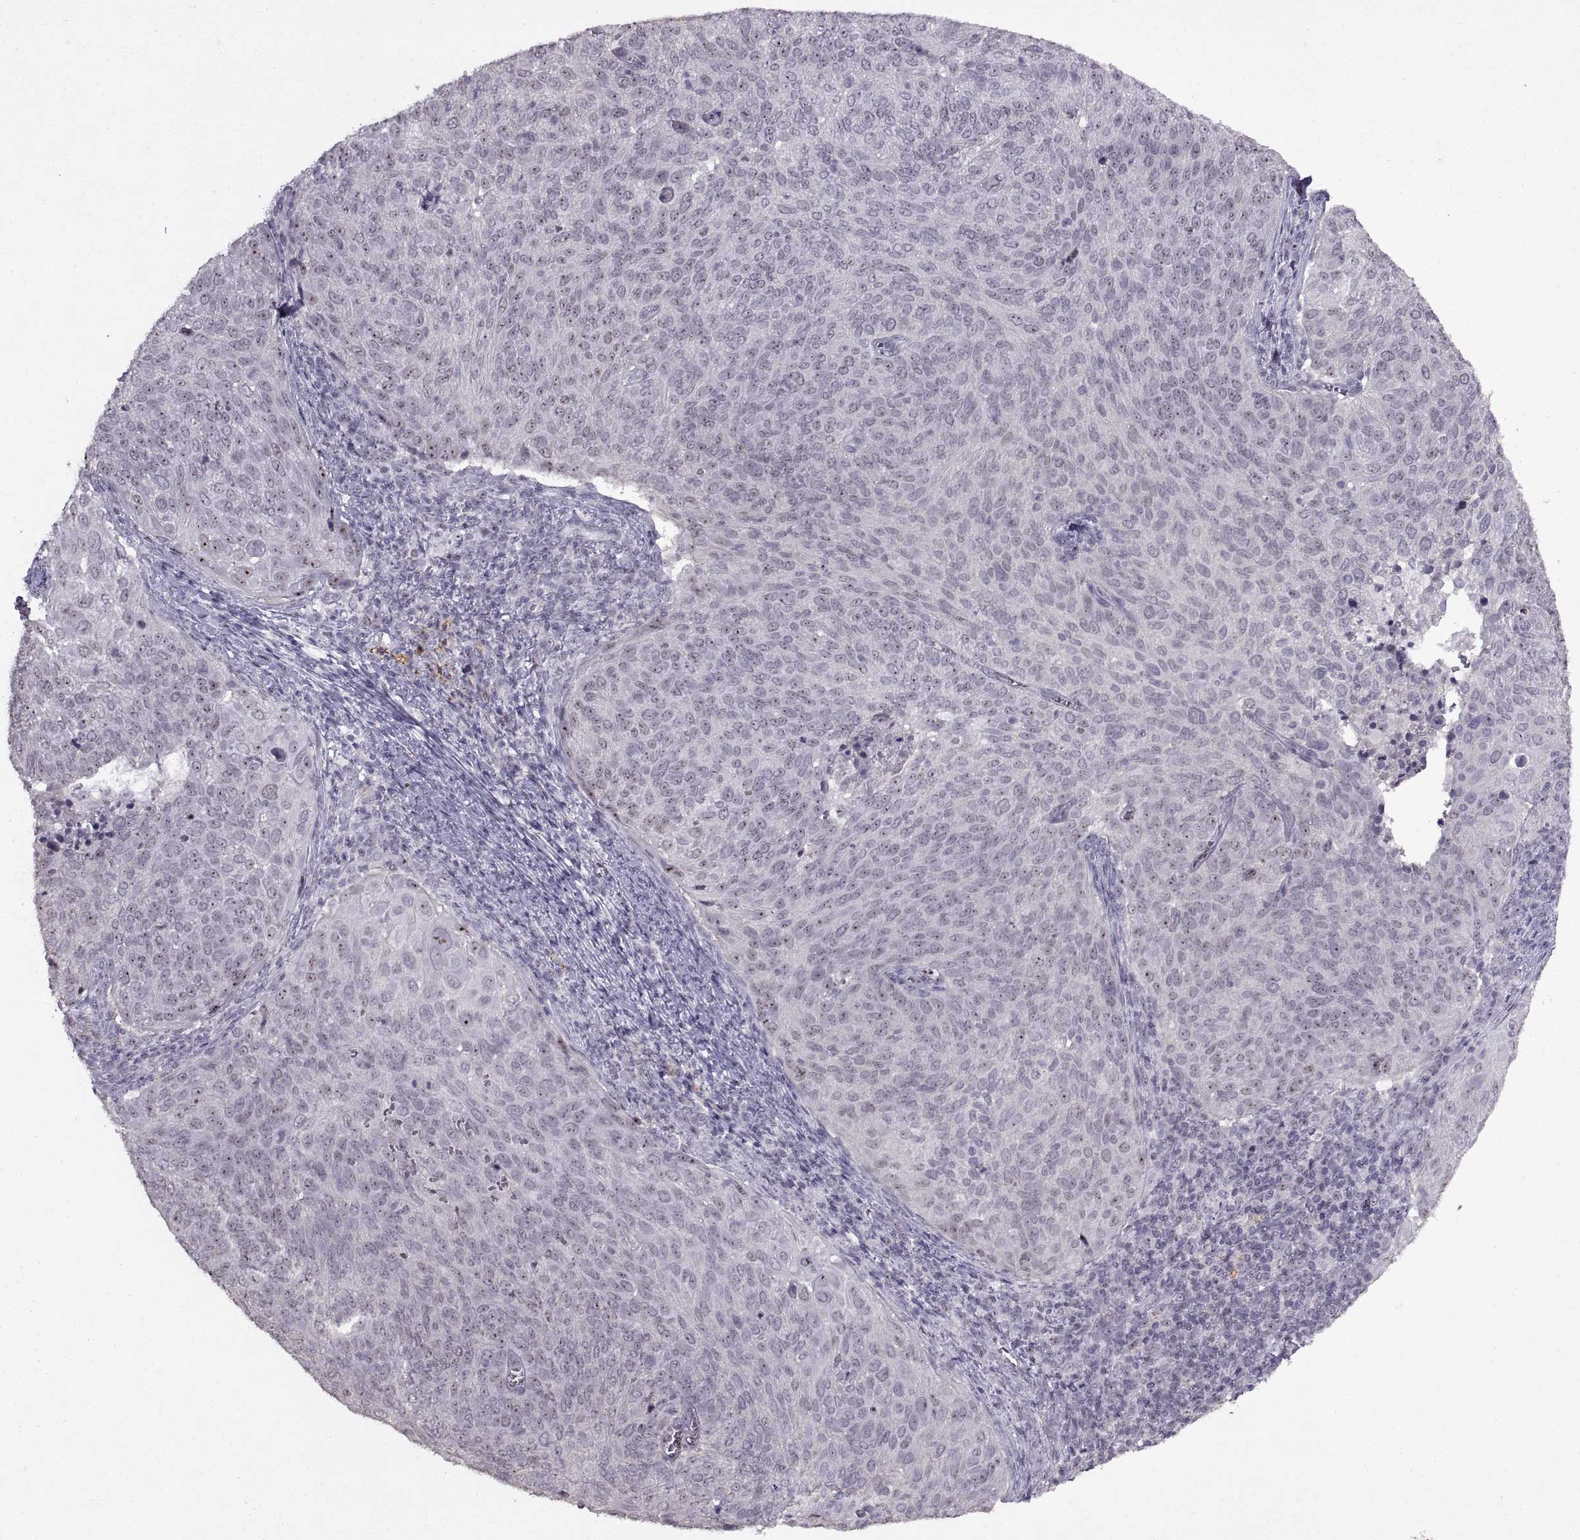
{"staining": {"intensity": "strong", "quantity": "<25%", "location": "nuclear"}, "tissue": "cervical cancer", "cell_type": "Tumor cells", "image_type": "cancer", "snomed": [{"axis": "morphology", "description": "Squamous cell carcinoma, NOS"}, {"axis": "topography", "description": "Cervix"}], "caption": "Protein positivity by immunohistochemistry (IHC) shows strong nuclear positivity in approximately <25% of tumor cells in cervical squamous cell carcinoma.", "gene": "SINHCAF", "patient": {"sex": "female", "age": 39}}